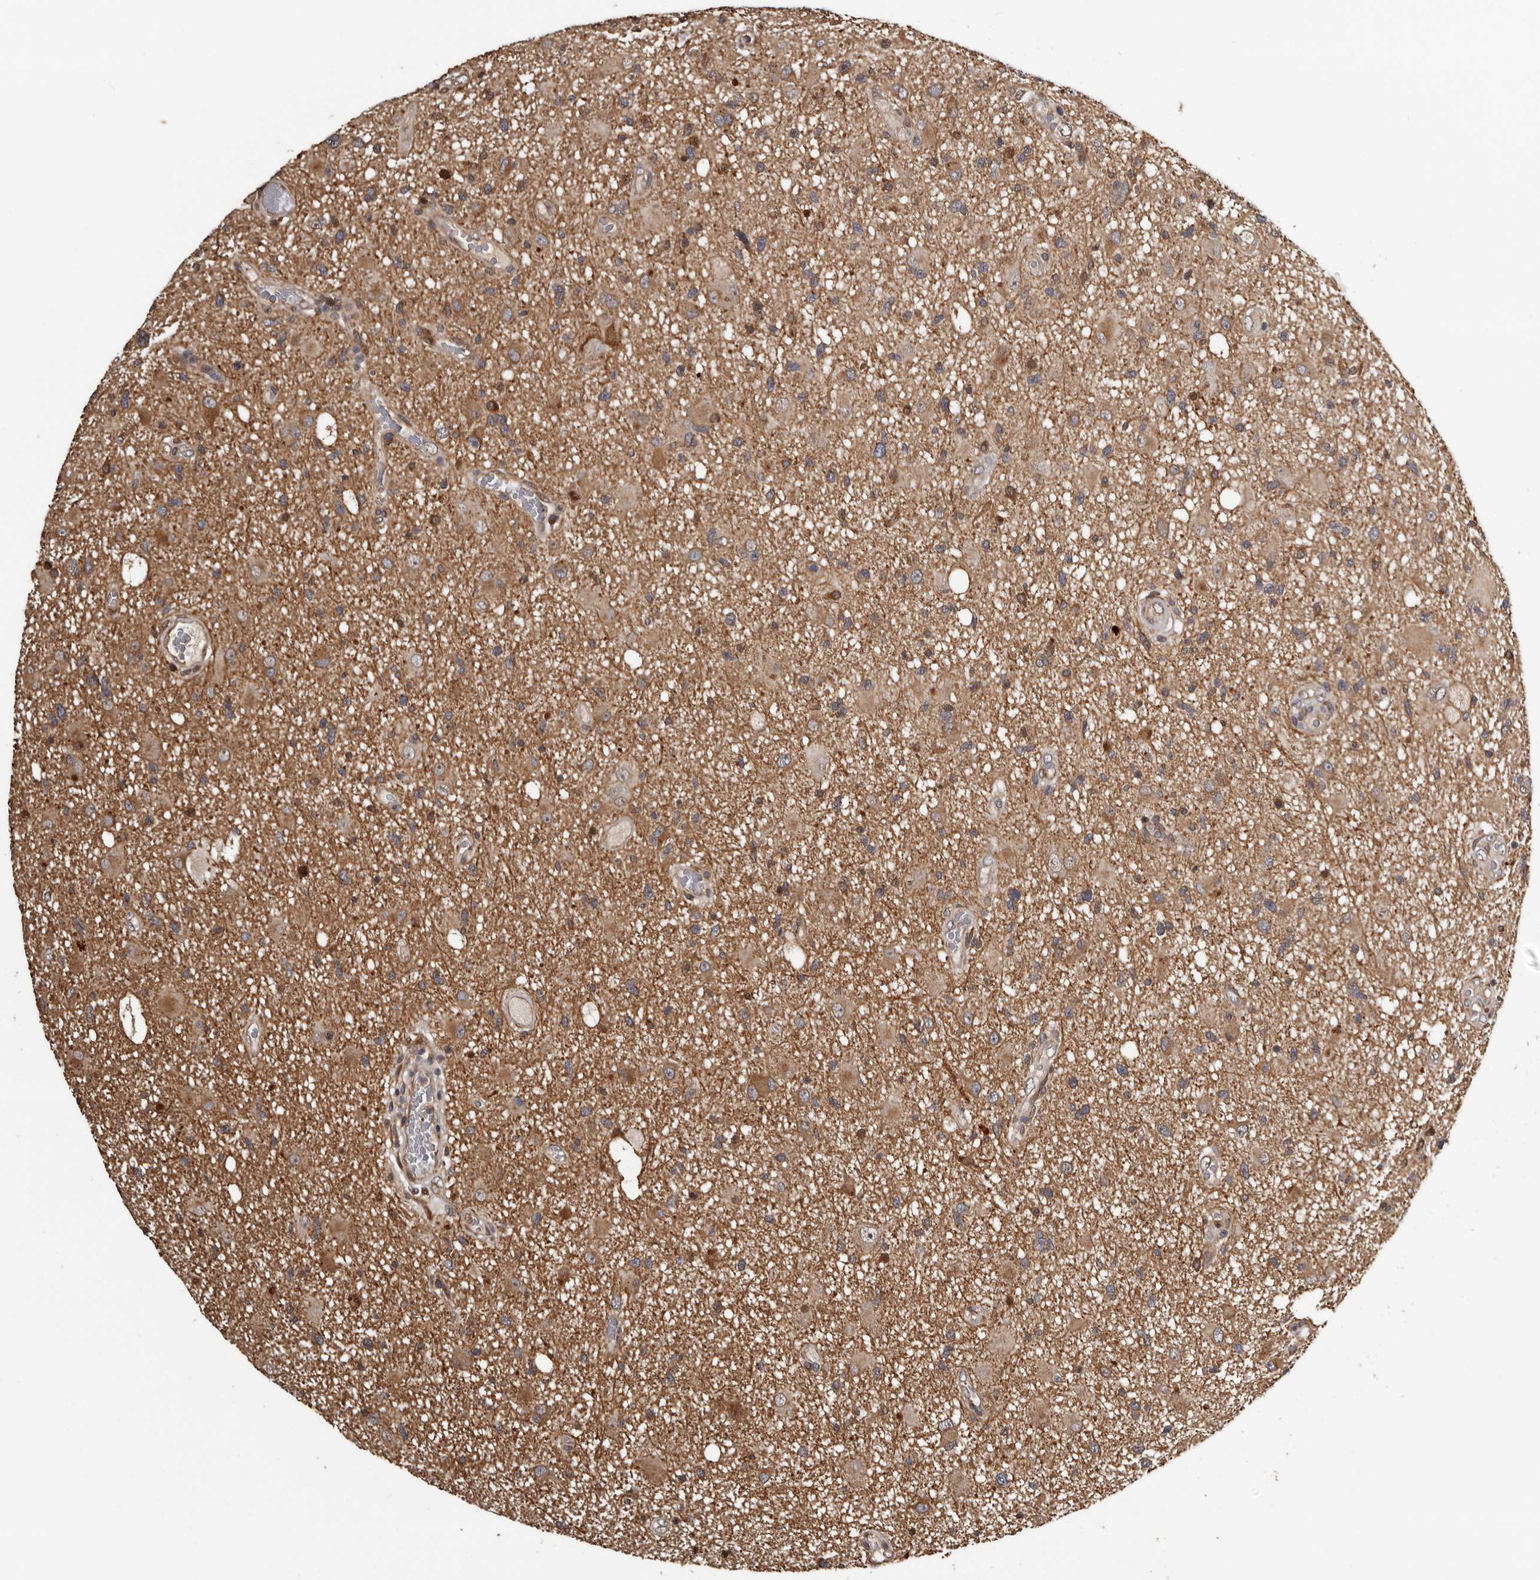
{"staining": {"intensity": "moderate", "quantity": "25%-75%", "location": "cytoplasmic/membranous"}, "tissue": "glioma", "cell_type": "Tumor cells", "image_type": "cancer", "snomed": [{"axis": "morphology", "description": "Glioma, malignant, High grade"}, {"axis": "topography", "description": "Brain"}], "caption": "Tumor cells show medium levels of moderate cytoplasmic/membranous expression in about 25%-75% of cells in human high-grade glioma (malignant). The staining is performed using DAB (3,3'-diaminobenzidine) brown chromogen to label protein expression. The nuclei are counter-stained blue using hematoxylin.", "gene": "SERTAD4", "patient": {"sex": "male", "age": 33}}